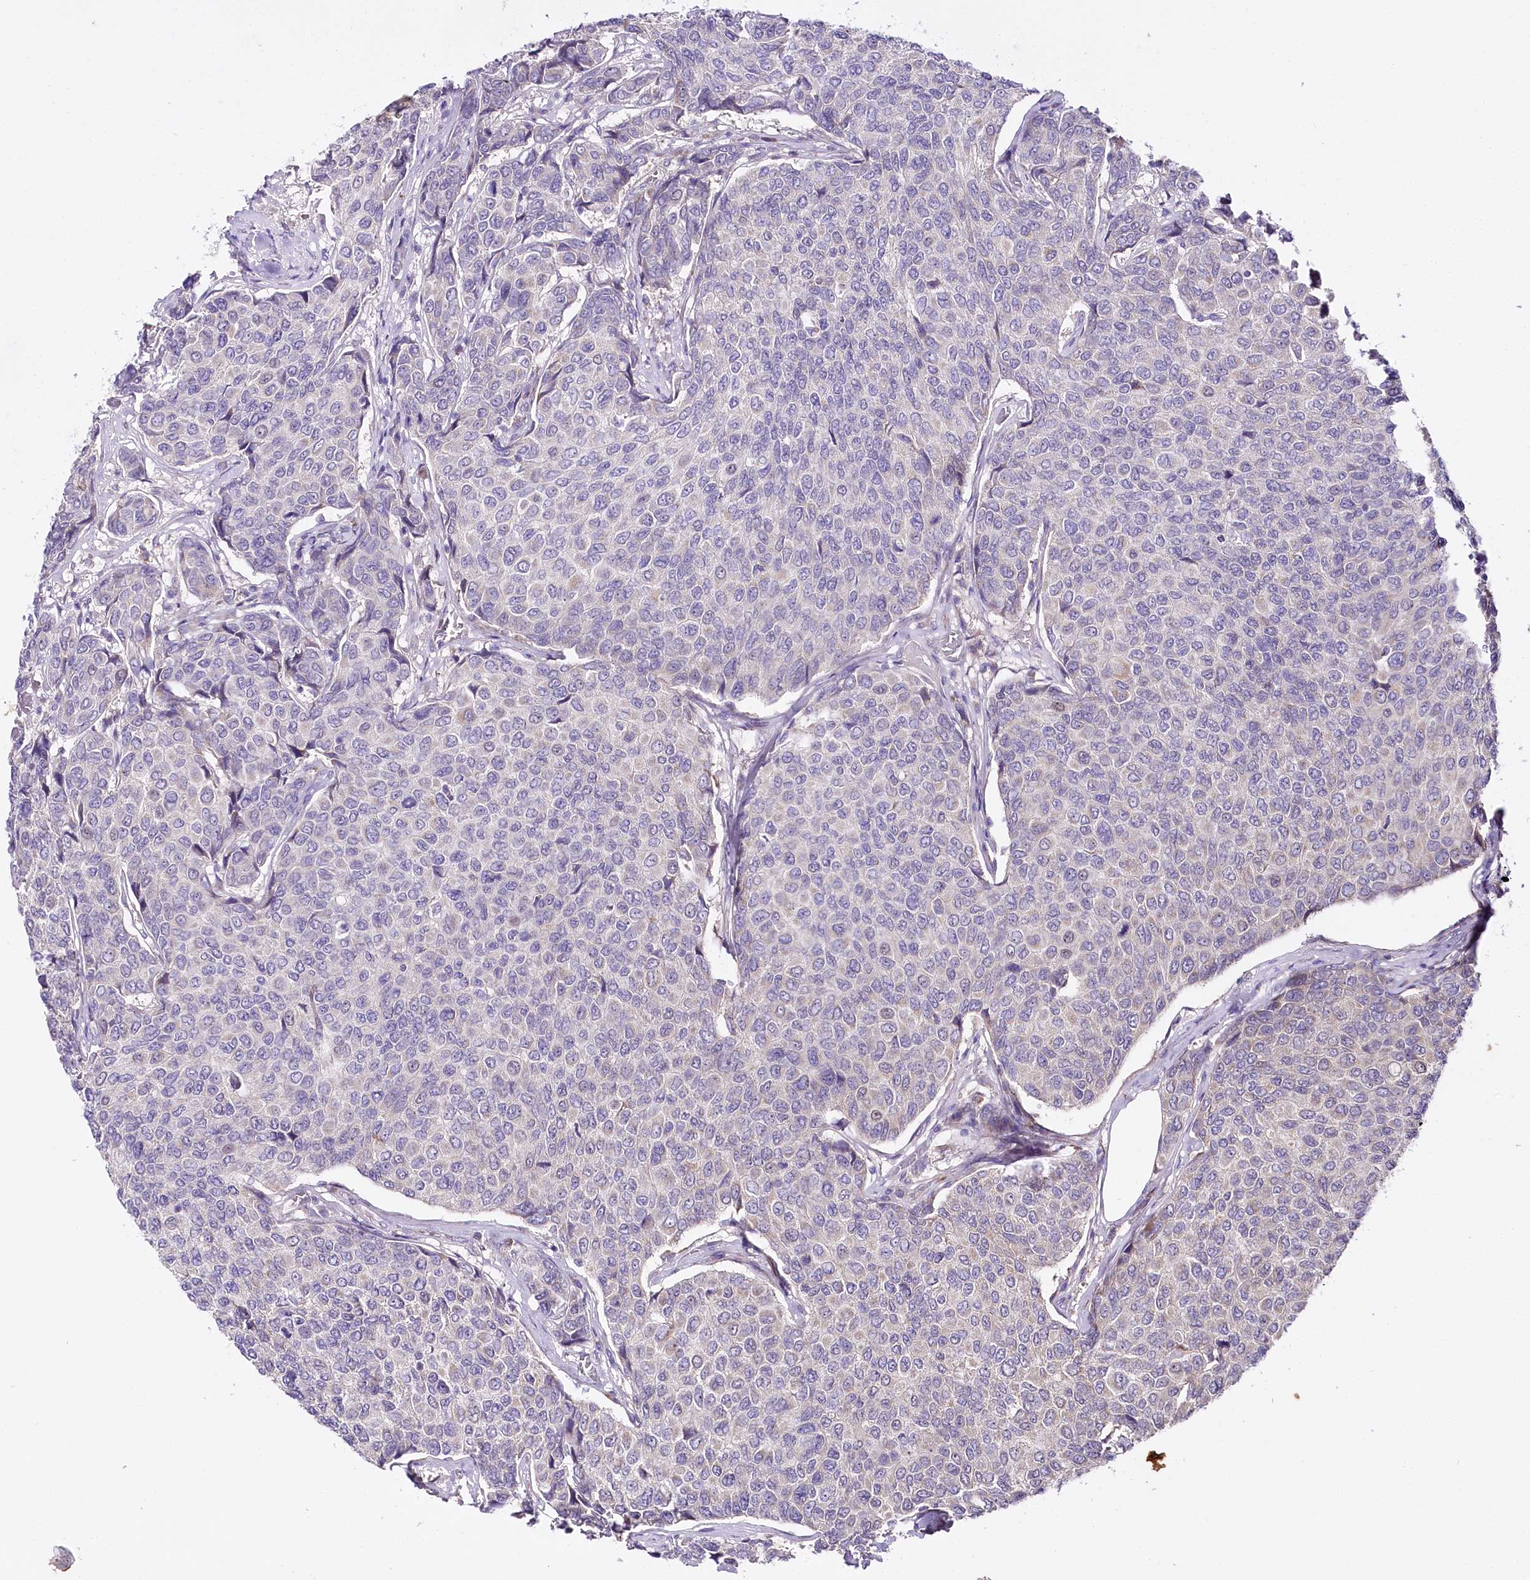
{"staining": {"intensity": "negative", "quantity": "none", "location": "none"}, "tissue": "breast cancer", "cell_type": "Tumor cells", "image_type": "cancer", "snomed": [{"axis": "morphology", "description": "Duct carcinoma"}, {"axis": "topography", "description": "Breast"}], "caption": "Immunohistochemistry (IHC) of breast invasive ductal carcinoma demonstrates no staining in tumor cells.", "gene": "ZNF226", "patient": {"sex": "female", "age": 55}}